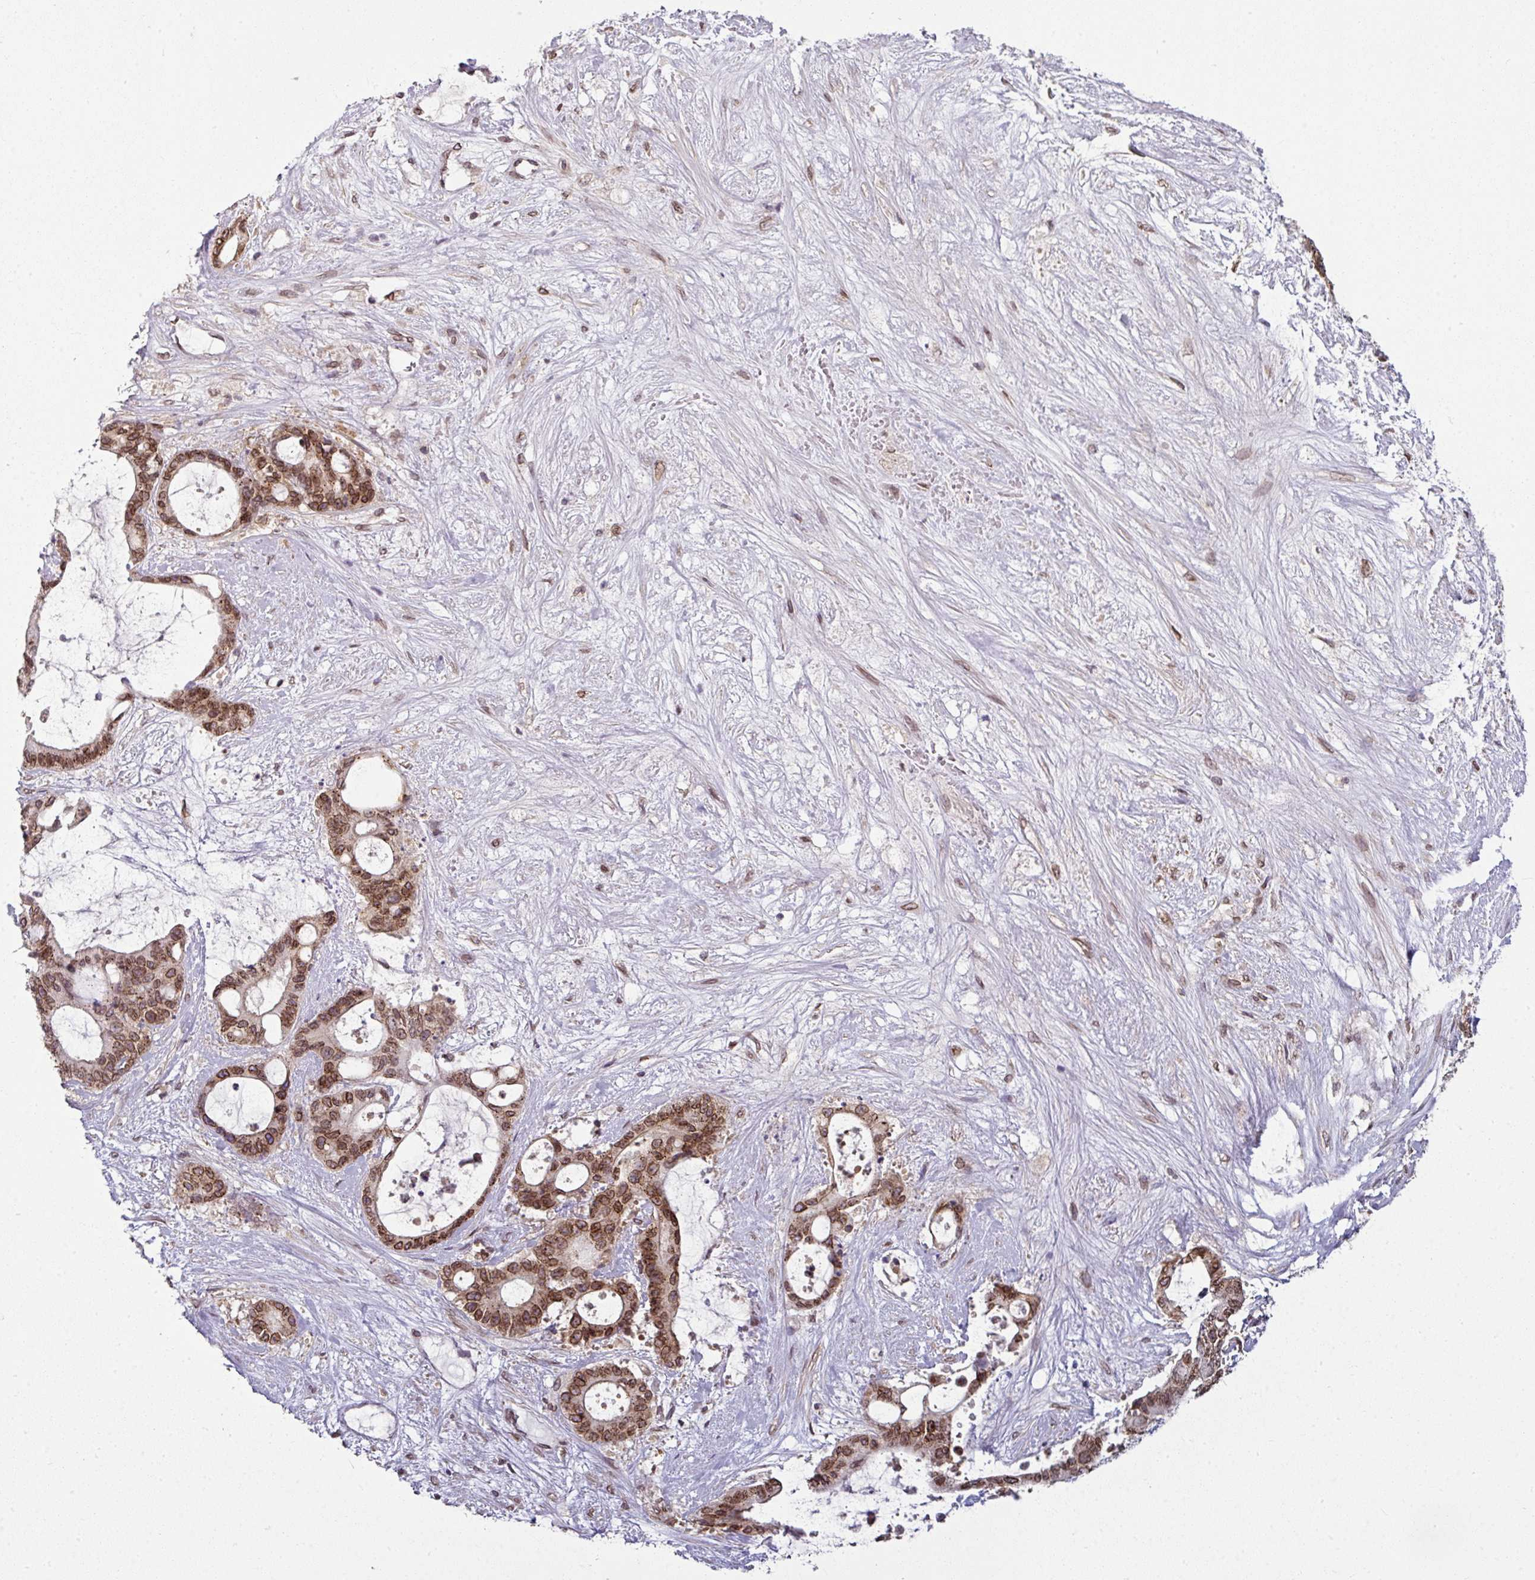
{"staining": {"intensity": "strong", "quantity": ">75%", "location": "cytoplasmic/membranous,nuclear"}, "tissue": "liver cancer", "cell_type": "Tumor cells", "image_type": "cancer", "snomed": [{"axis": "morphology", "description": "Normal tissue, NOS"}, {"axis": "morphology", "description": "Cholangiocarcinoma"}, {"axis": "topography", "description": "Liver"}, {"axis": "topography", "description": "Peripheral nerve tissue"}], "caption": "DAB (3,3'-diaminobenzidine) immunohistochemical staining of liver cholangiocarcinoma reveals strong cytoplasmic/membranous and nuclear protein staining in about >75% of tumor cells.", "gene": "RANGAP1", "patient": {"sex": "female", "age": 73}}